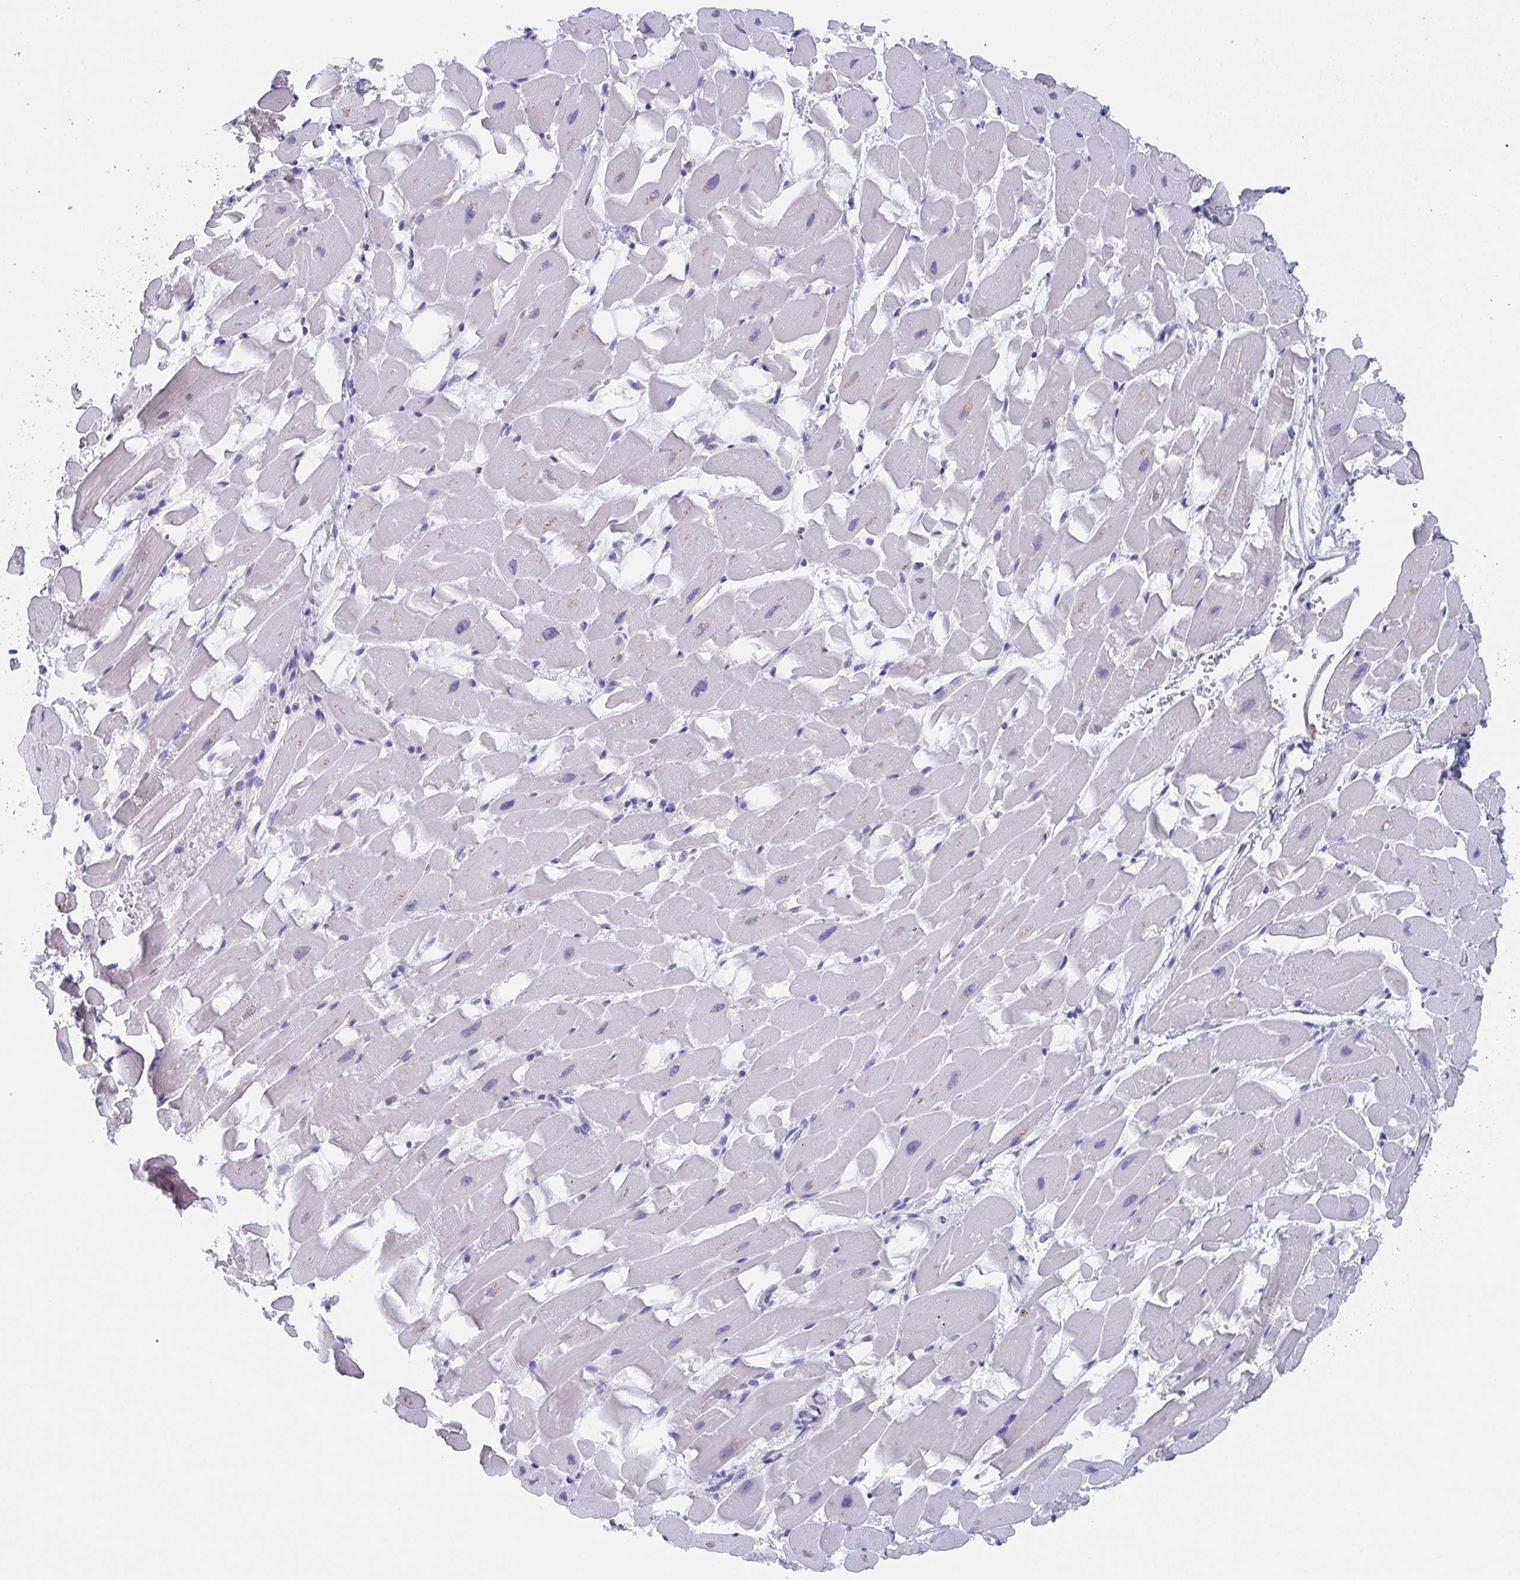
{"staining": {"intensity": "negative", "quantity": "none", "location": "none"}, "tissue": "heart muscle", "cell_type": "Cardiomyocytes", "image_type": "normal", "snomed": [{"axis": "morphology", "description": "Normal tissue, NOS"}, {"axis": "topography", "description": "Heart"}], "caption": "The micrograph shows no staining of cardiomyocytes in unremarkable heart muscle.", "gene": "DYDC2", "patient": {"sex": "male", "age": 37}}